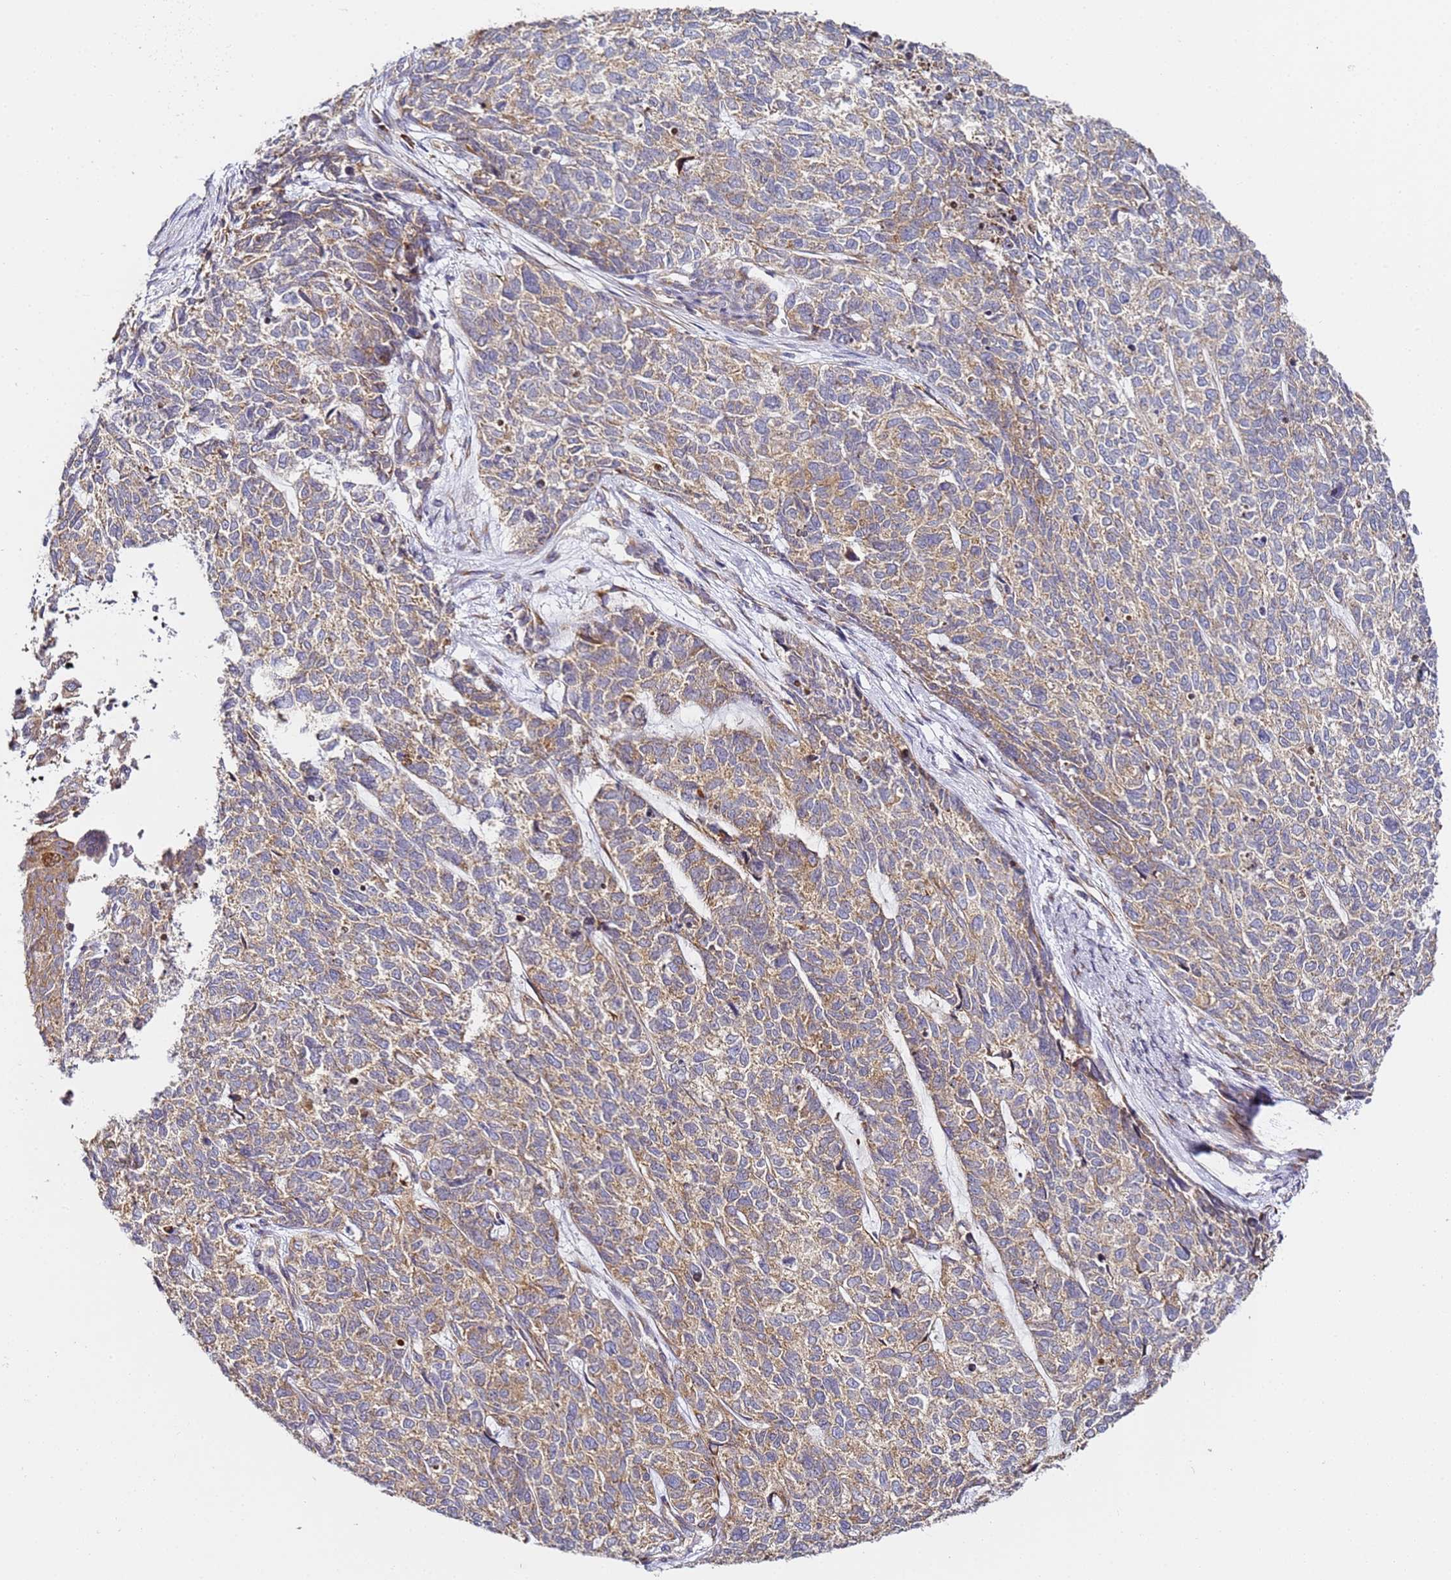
{"staining": {"intensity": "moderate", "quantity": "25%-75%", "location": "cytoplasmic/membranous"}, "tissue": "cervical cancer", "cell_type": "Tumor cells", "image_type": "cancer", "snomed": [{"axis": "morphology", "description": "Squamous cell carcinoma, NOS"}, {"axis": "topography", "description": "Cervix"}], "caption": "Immunohistochemistry of human cervical squamous cell carcinoma demonstrates medium levels of moderate cytoplasmic/membranous positivity in about 25%-75% of tumor cells. The staining is performed using DAB (3,3'-diaminobenzidine) brown chromogen to label protein expression. The nuclei are counter-stained blue using hematoxylin.", "gene": "RPL13A", "patient": {"sex": "female", "age": 63}}